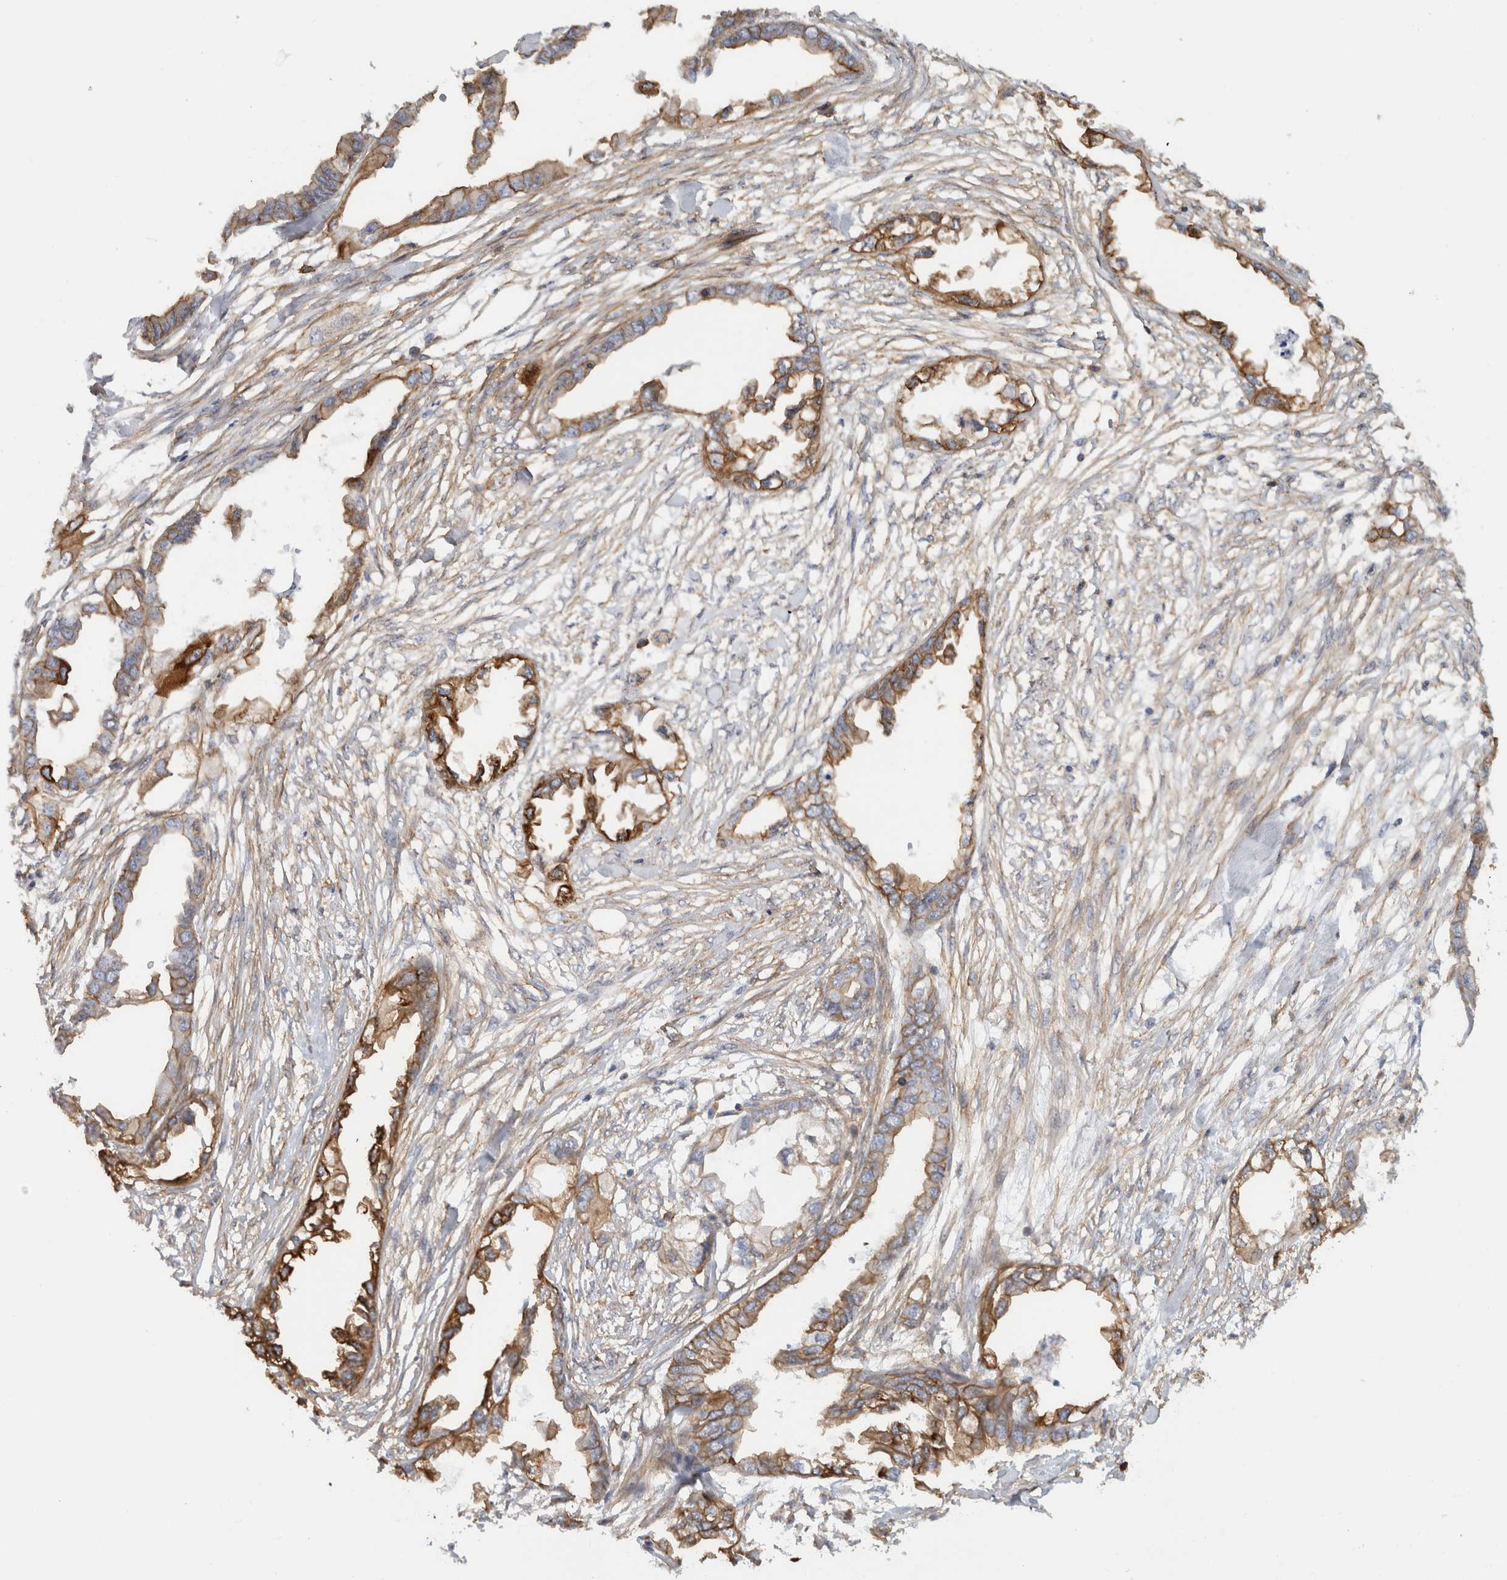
{"staining": {"intensity": "strong", "quantity": "25%-75%", "location": "cytoplasmic/membranous"}, "tissue": "endometrial cancer", "cell_type": "Tumor cells", "image_type": "cancer", "snomed": [{"axis": "morphology", "description": "Adenocarcinoma, NOS"}, {"axis": "morphology", "description": "Adenocarcinoma, metastatic, NOS"}, {"axis": "topography", "description": "Adipose tissue"}, {"axis": "topography", "description": "Endometrium"}], "caption": "Protein expression analysis of endometrial cancer (metastatic adenocarcinoma) displays strong cytoplasmic/membranous positivity in about 25%-75% of tumor cells. The staining was performed using DAB (3,3'-diaminobenzidine) to visualize the protein expression in brown, while the nuclei were stained in blue with hematoxylin (Magnification: 20x).", "gene": "AHNAK", "patient": {"sex": "female", "age": 67}}